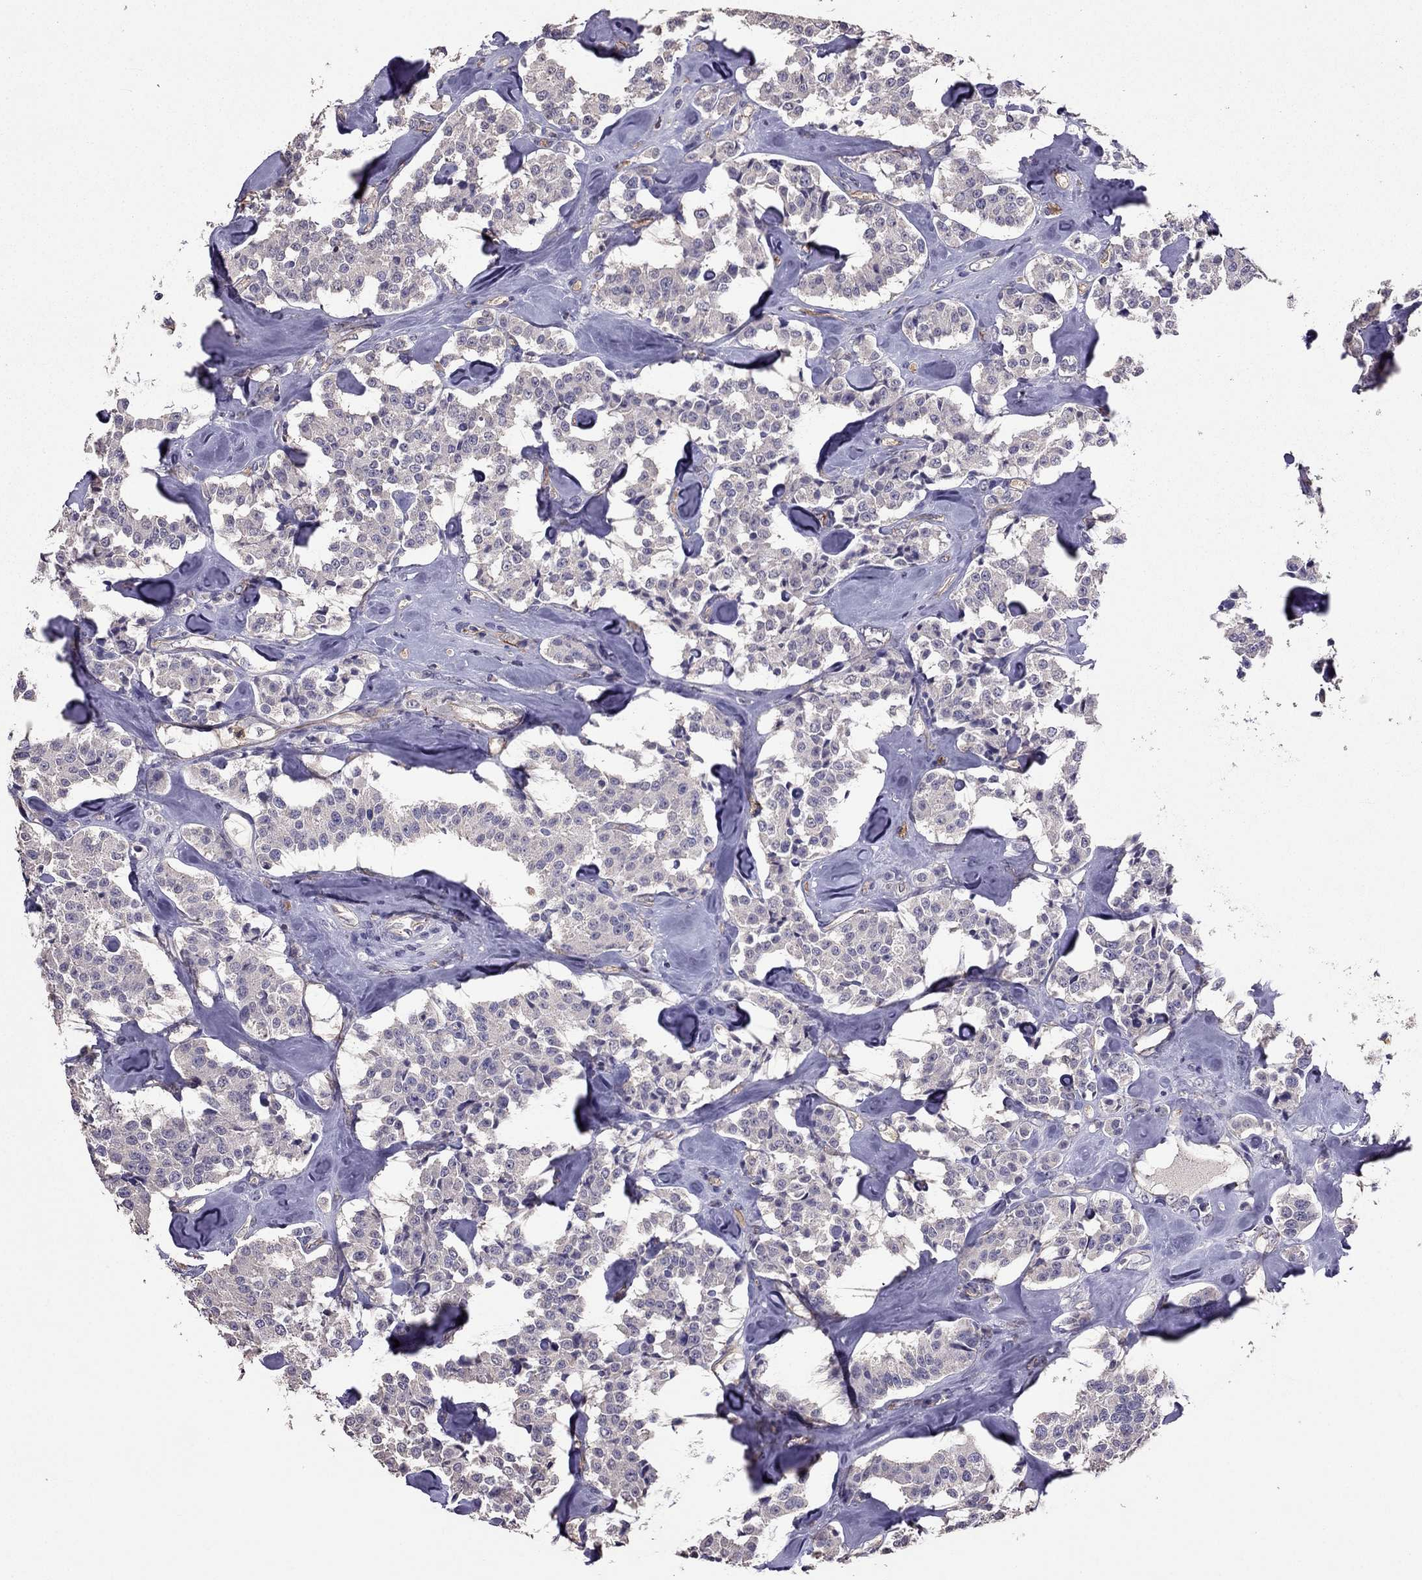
{"staining": {"intensity": "negative", "quantity": "none", "location": "none"}, "tissue": "carcinoid", "cell_type": "Tumor cells", "image_type": "cancer", "snomed": [{"axis": "morphology", "description": "Carcinoid, malignant, NOS"}, {"axis": "topography", "description": "Pancreas"}], "caption": "DAB (3,3'-diaminobenzidine) immunohistochemical staining of human carcinoid exhibits no significant staining in tumor cells.", "gene": "RFLNB", "patient": {"sex": "male", "age": 41}}